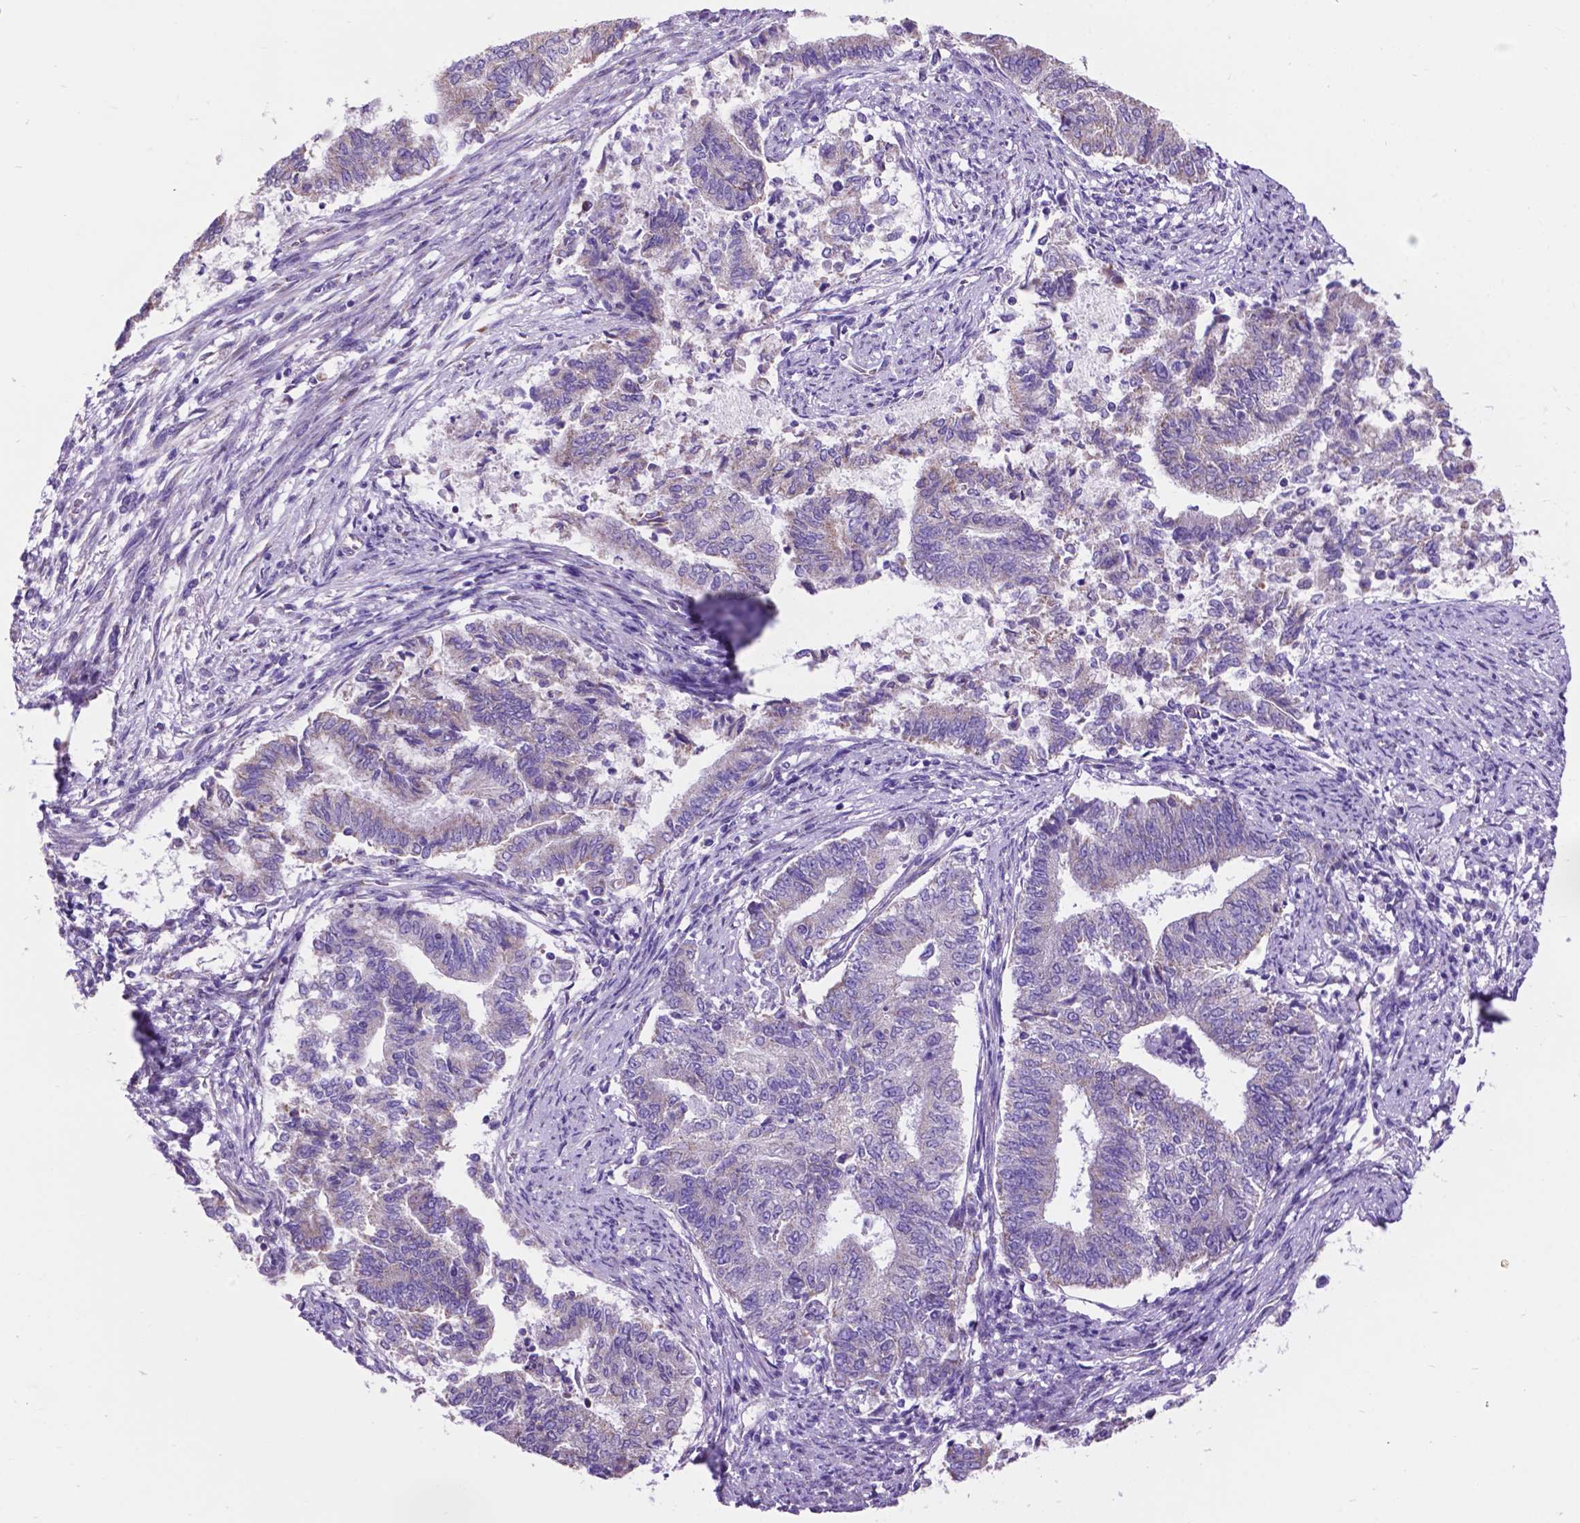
{"staining": {"intensity": "negative", "quantity": "none", "location": "none"}, "tissue": "endometrial cancer", "cell_type": "Tumor cells", "image_type": "cancer", "snomed": [{"axis": "morphology", "description": "Adenocarcinoma, NOS"}, {"axis": "topography", "description": "Endometrium"}], "caption": "This is a photomicrograph of immunohistochemistry (IHC) staining of adenocarcinoma (endometrial), which shows no expression in tumor cells.", "gene": "TMEM121B", "patient": {"sex": "female", "age": 65}}